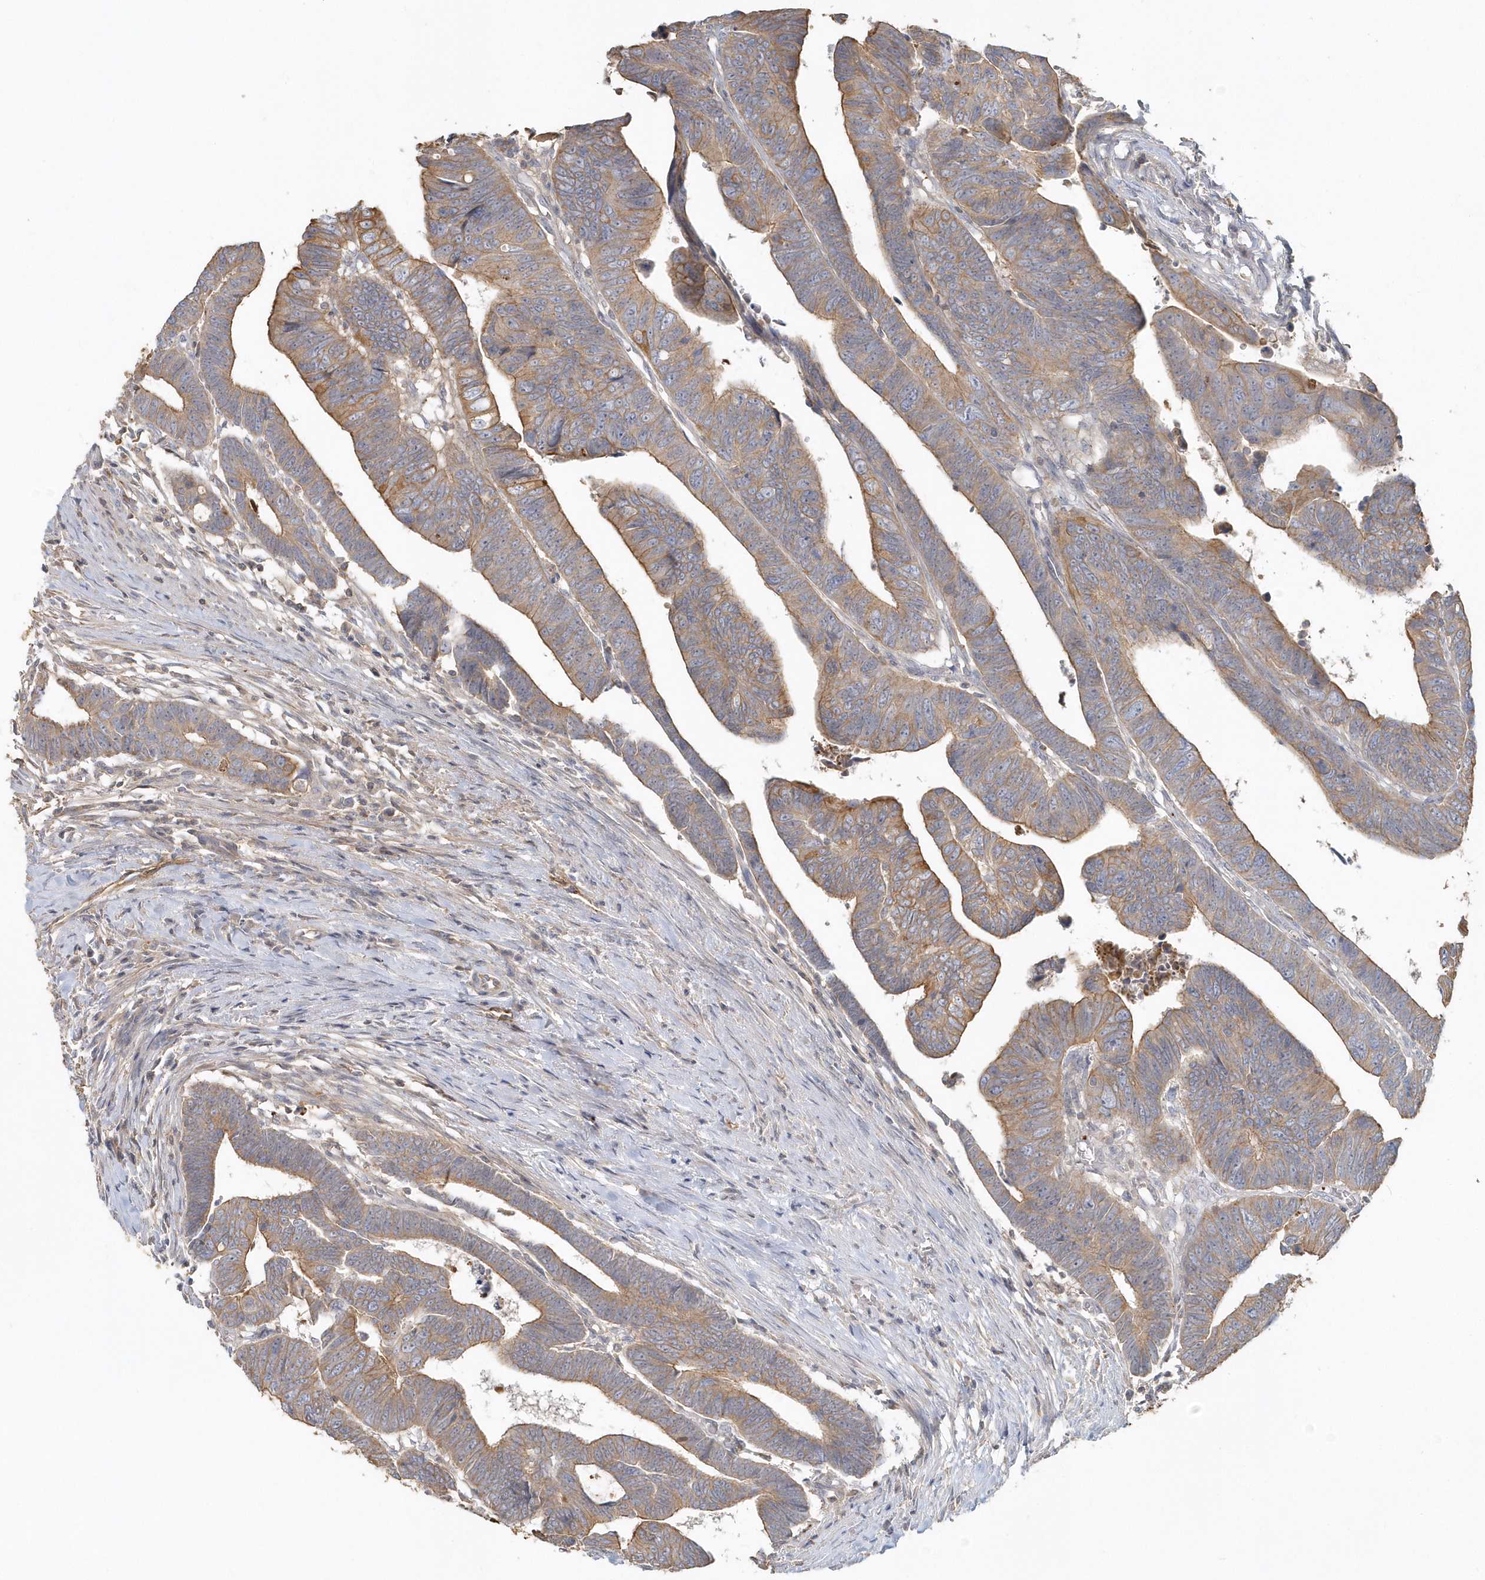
{"staining": {"intensity": "moderate", "quantity": ">75%", "location": "cytoplasmic/membranous"}, "tissue": "colorectal cancer", "cell_type": "Tumor cells", "image_type": "cancer", "snomed": [{"axis": "morphology", "description": "Adenocarcinoma, NOS"}, {"axis": "topography", "description": "Rectum"}], "caption": "Adenocarcinoma (colorectal) stained with a protein marker reveals moderate staining in tumor cells.", "gene": "MMRN1", "patient": {"sex": "female", "age": 65}}